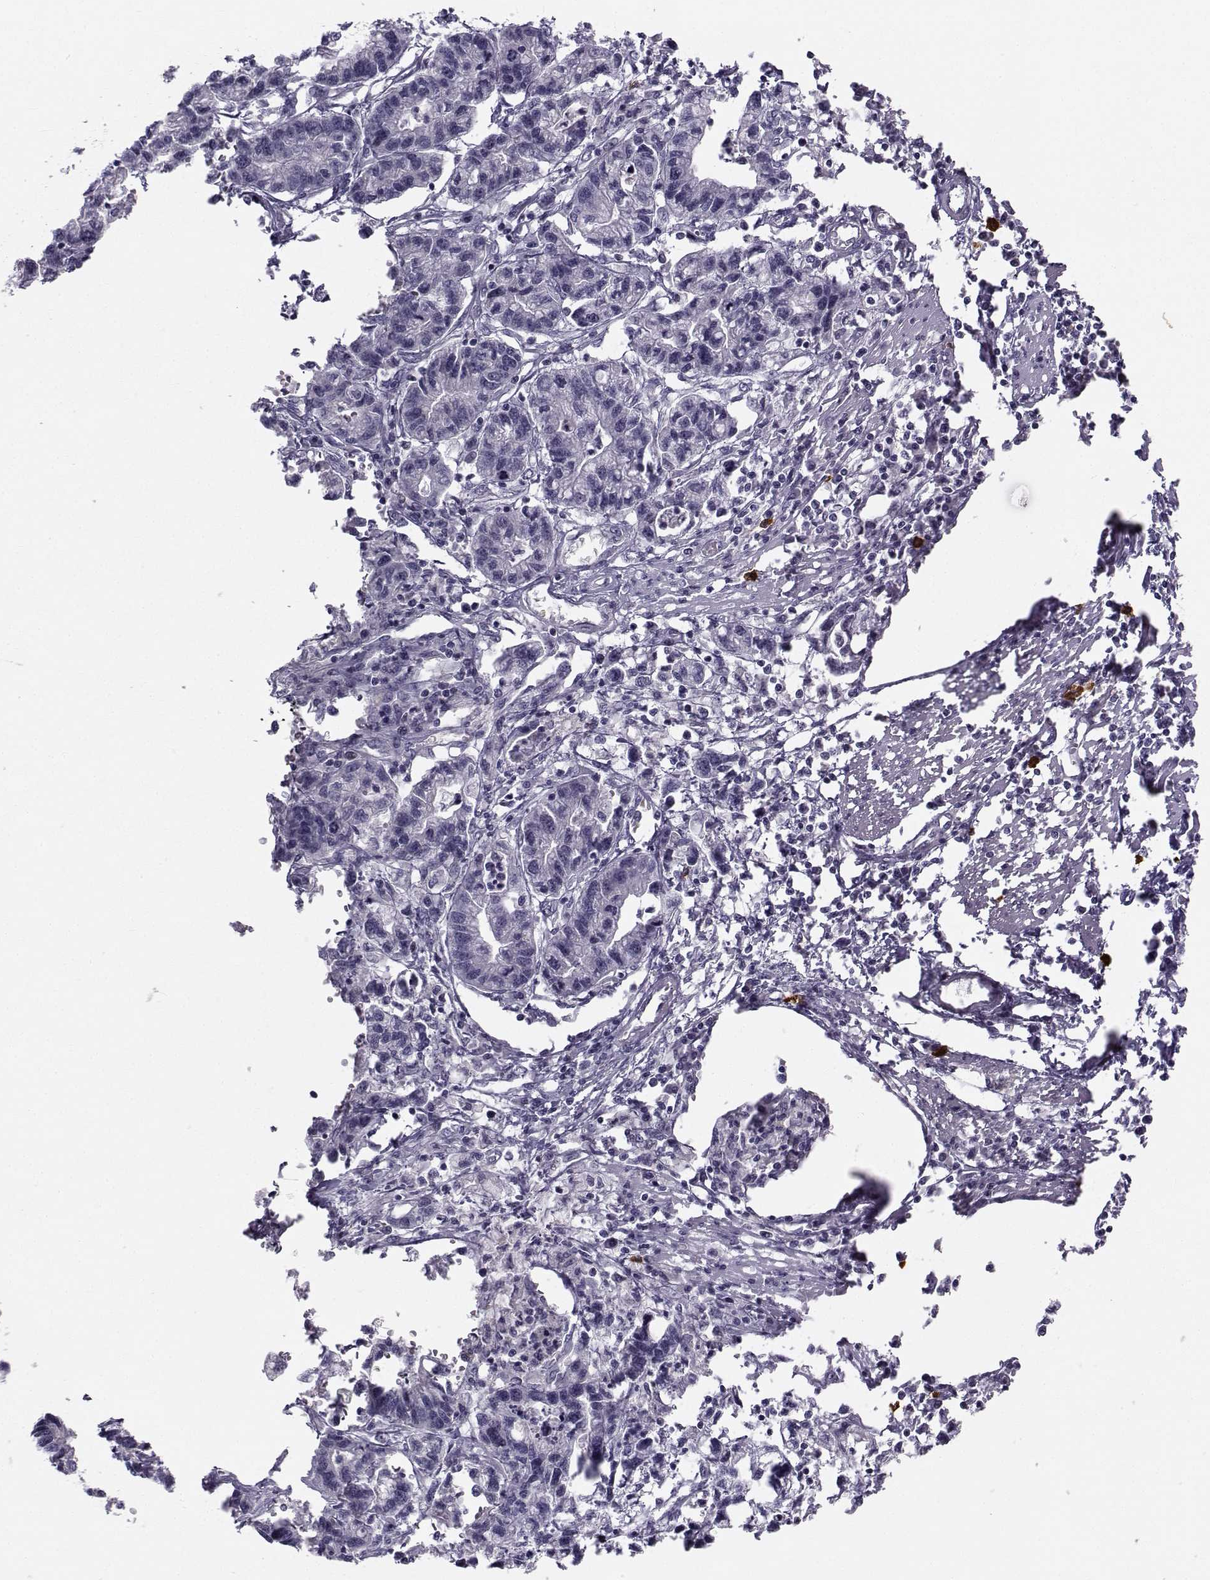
{"staining": {"intensity": "negative", "quantity": "none", "location": "none"}, "tissue": "stomach cancer", "cell_type": "Tumor cells", "image_type": "cancer", "snomed": [{"axis": "morphology", "description": "Adenocarcinoma, NOS"}, {"axis": "topography", "description": "Stomach"}], "caption": "This photomicrograph is of stomach cancer (adenocarcinoma) stained with immunohistochemistry (IHC) to label a protein in brown with the nuclei are counter-stained blue. There is no positivity in tumor cells. The staining is performed using DAB brown chromogen with nuclei counter-stained in using hematoxylin.", "gene": "LRP8", "patient": {"sex": "male", "age": 83}}